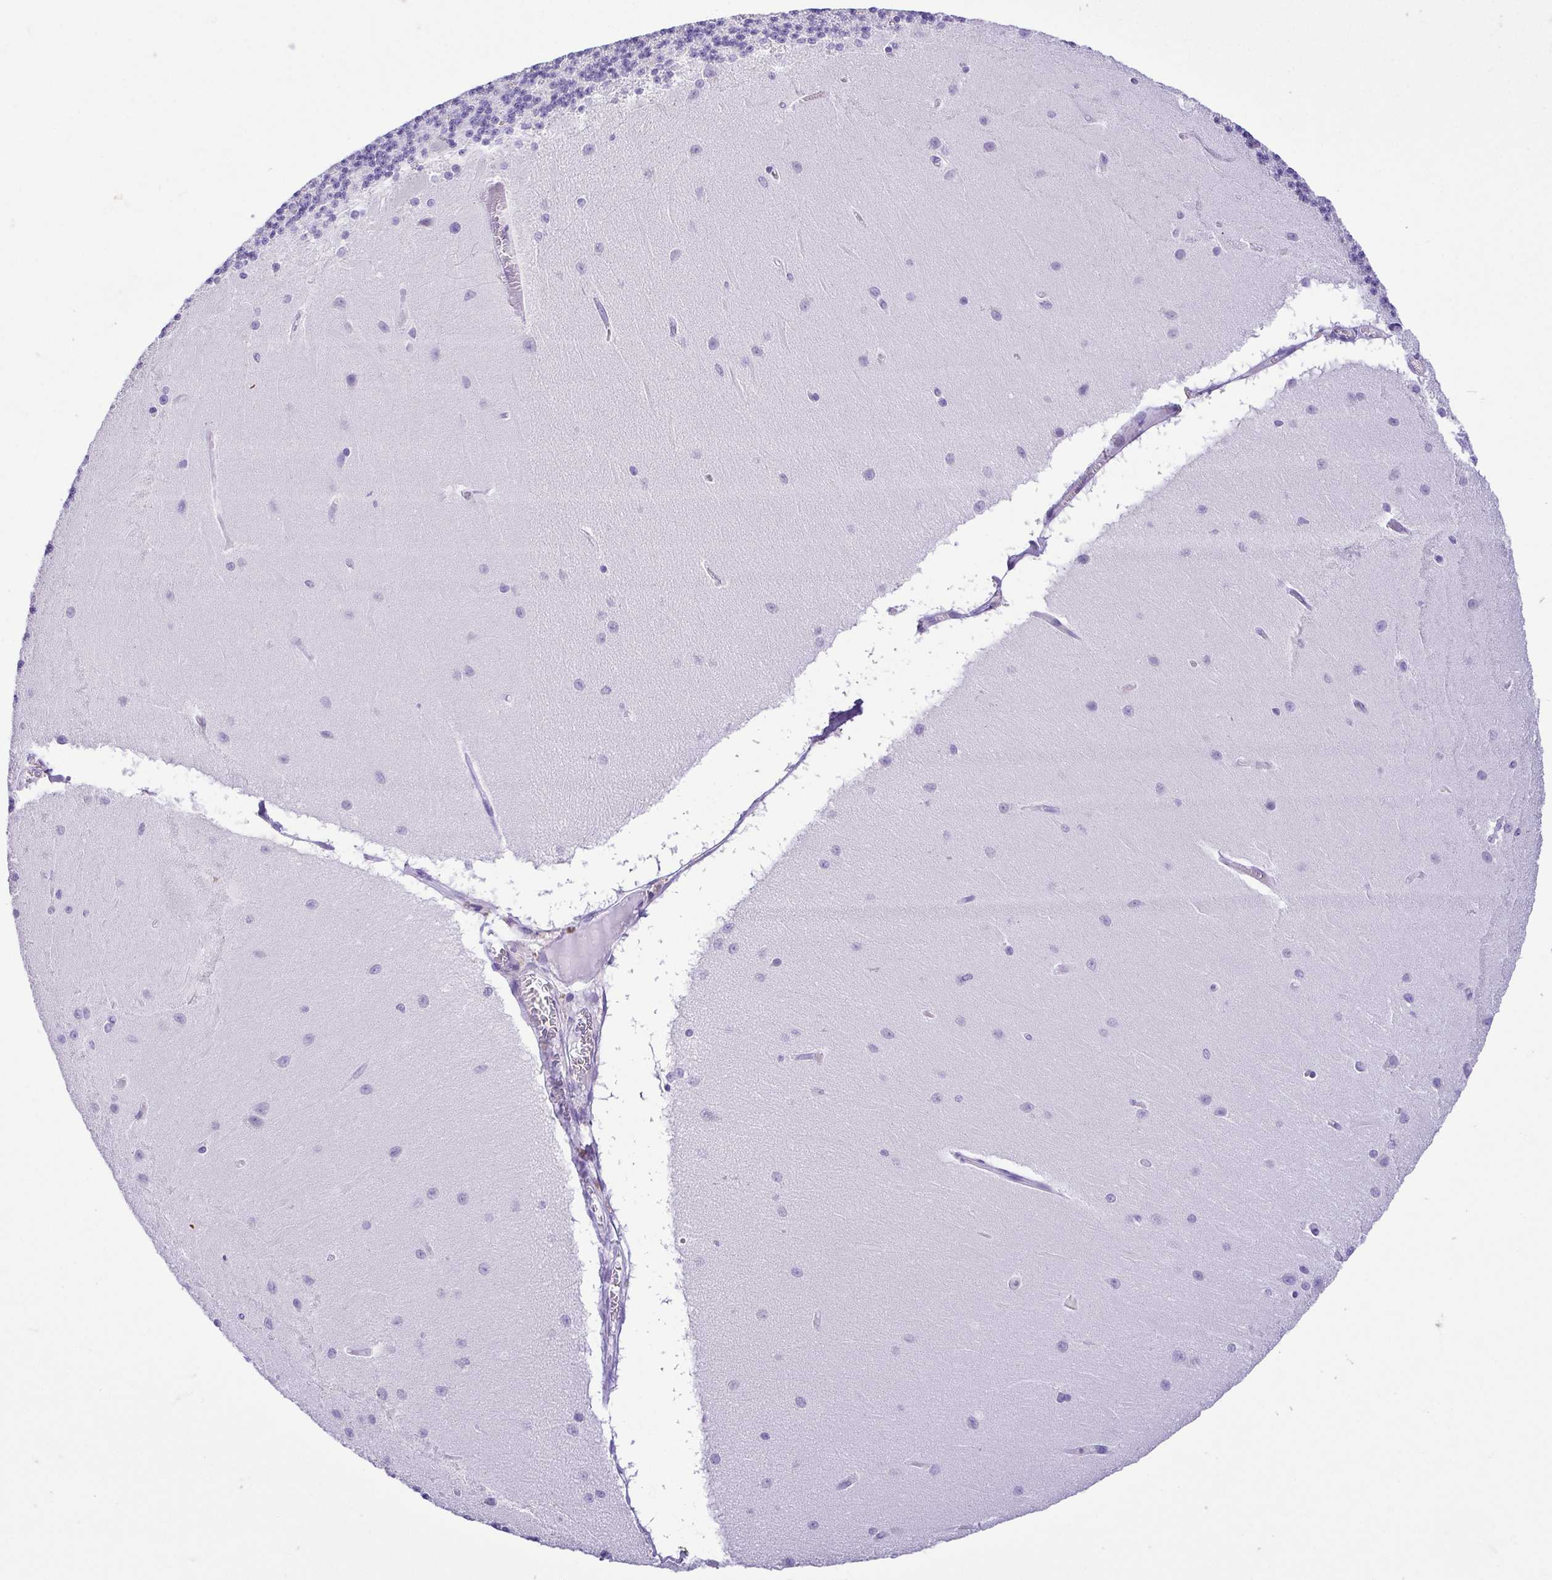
{"staining": {"intensity": "negative", "quantity": "none", "location": "none"}, "tissue": "cerebellum", "cell_type": "Cells in granular layer", "image_type": "normal", "snomed": [{"axis": "morphology", "description": "Normal tissue, NOS"}, {"axis": "topography", "description": "Cerebellum"}], "caption": "DAB immunohistochemical staining of benign human cerebellum exhibits no significant expression in cells in granular layer.", "gene": "CDSN", "patient": {"sex": "female", "age": 54}}